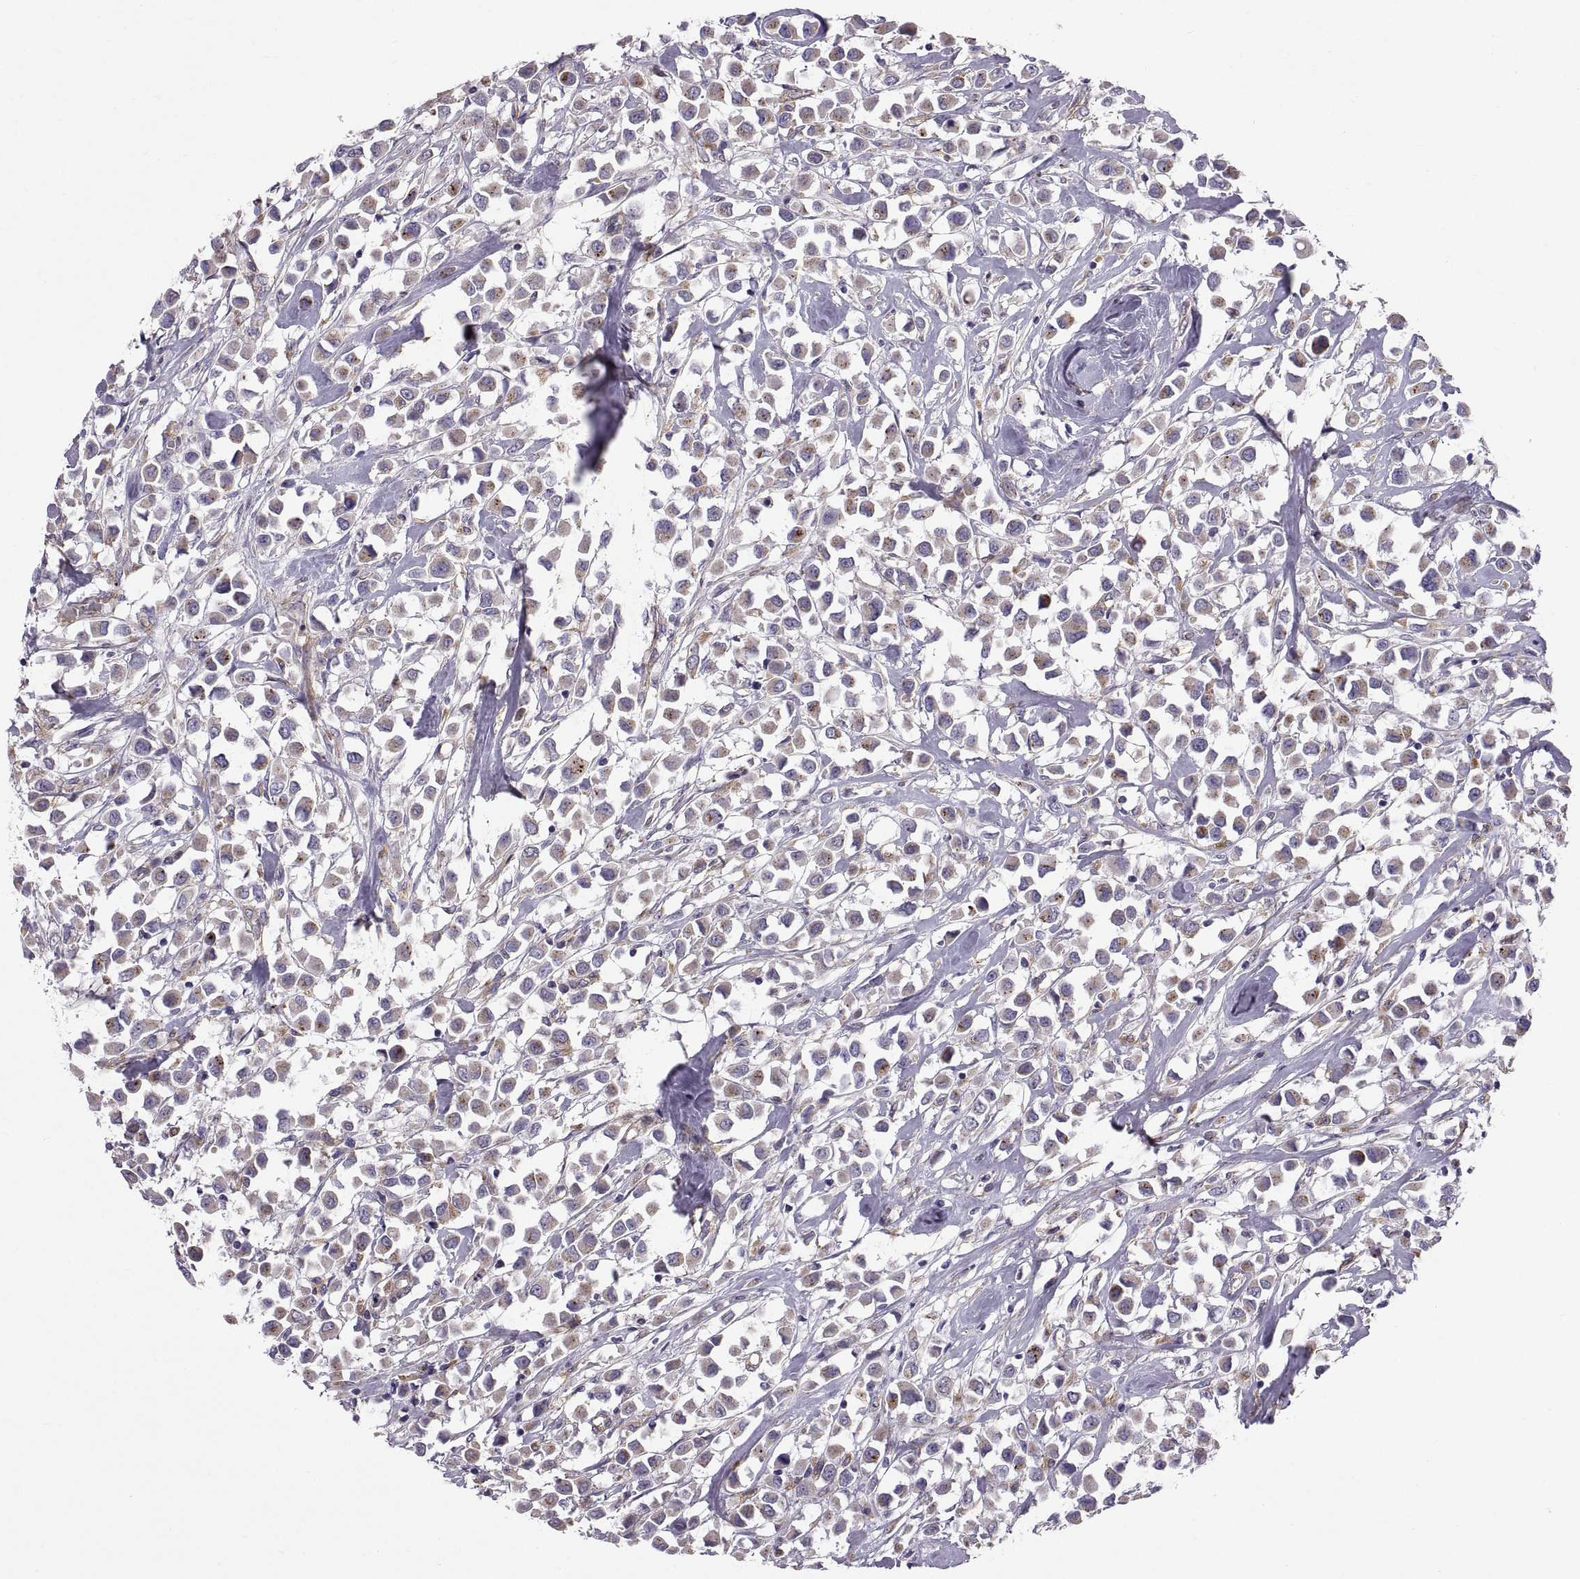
{"staining": {"intensity": "moderate", "quantity": "25%-75%", "location": "cytoplasmic/membranous"}, "tissue": "breast cancer", "cell_type": "Tumor cells", "image_type": "cancer", "snomed": [{"axis": "morphology", "description": "Duct carcinoma"}, {"axis": "topography", "description": "Breast"}], "caption": "There is medium levels of moderate cytoplasmic/membranous expression in tumor cells of infiltrating ductal carcinoma (breast), as demonstrated by immunohistochemical staining (brown color).", "gene": "ARSL", "patient": {"sex": "female", "age": 61}}